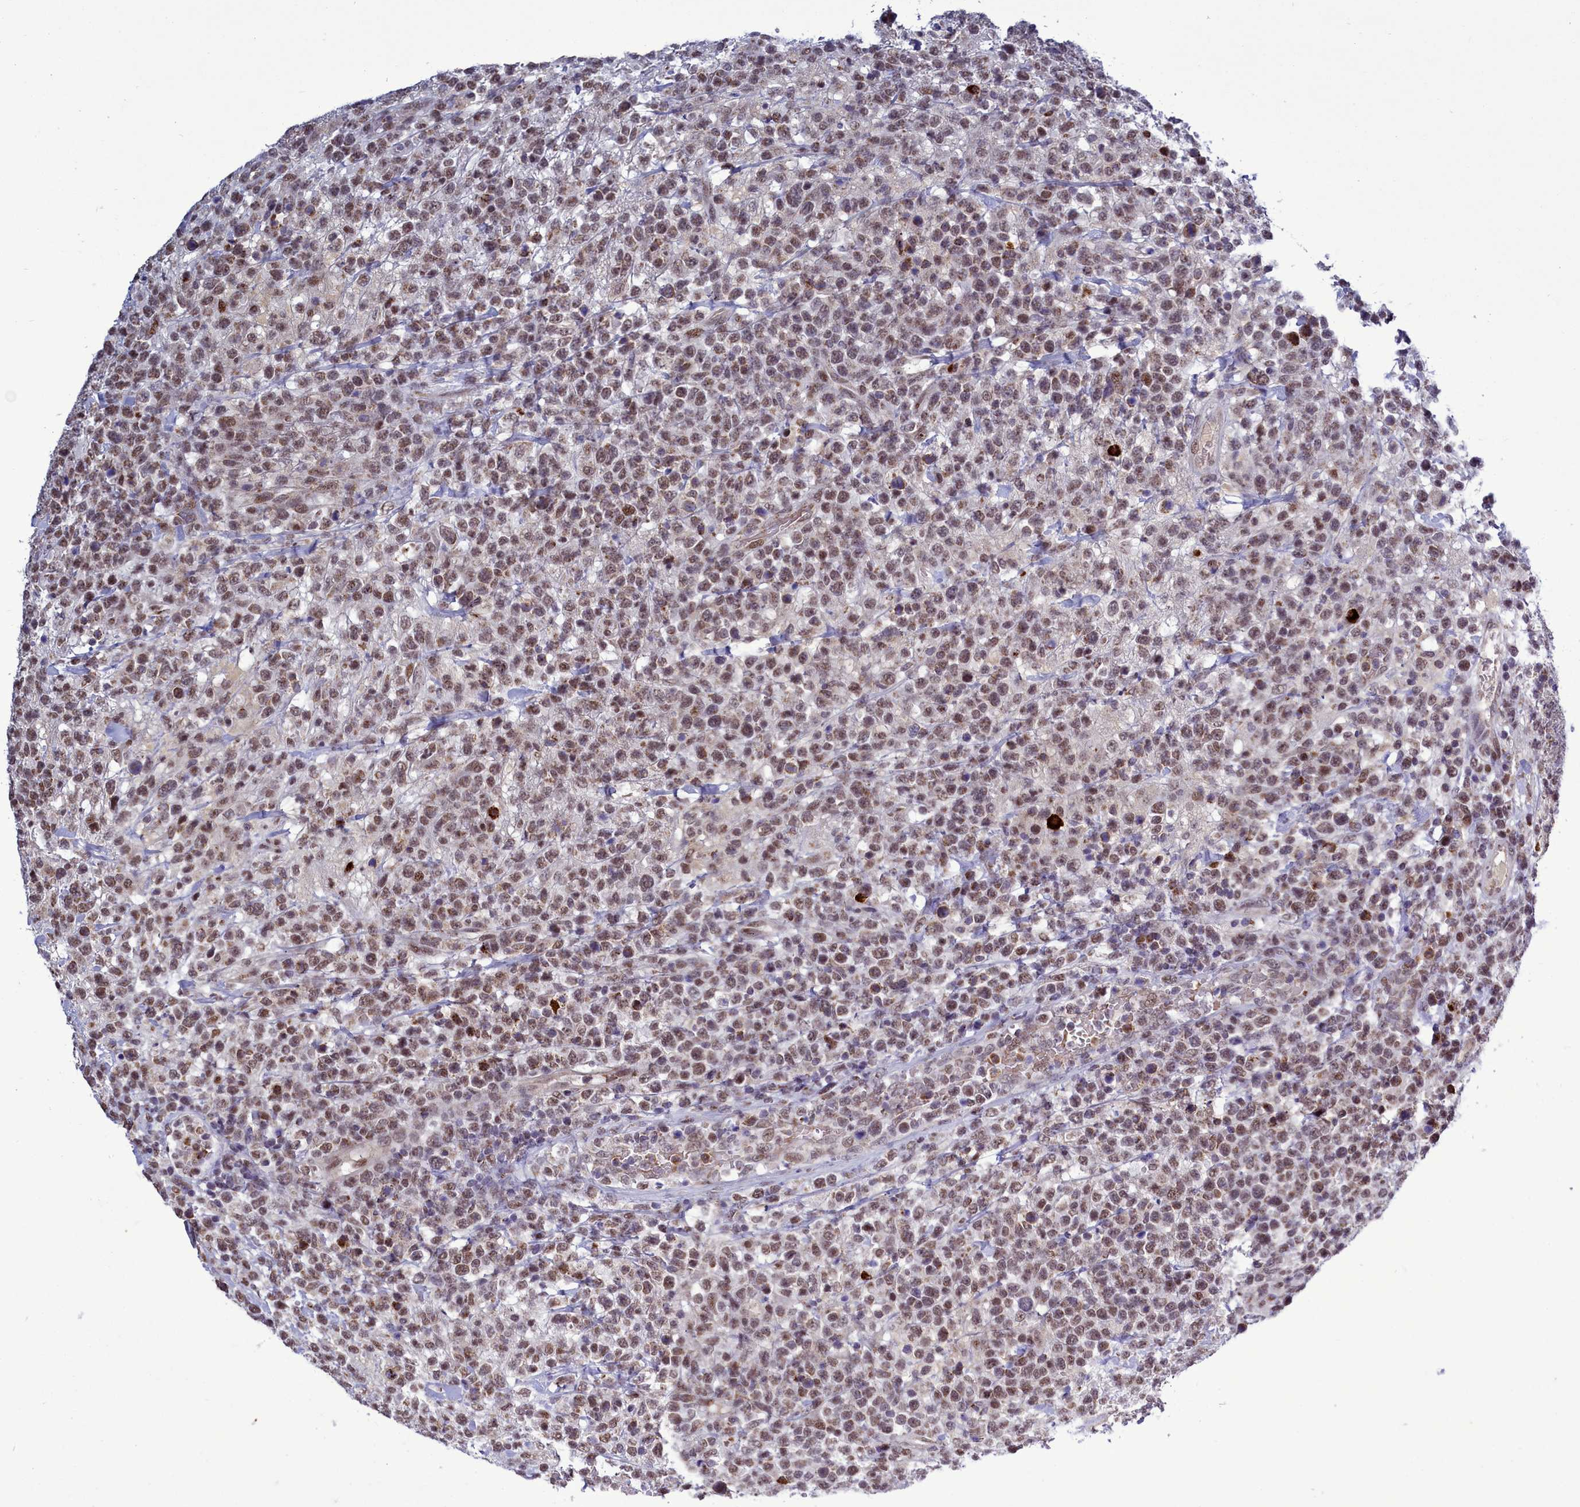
{"staining": {"intensity": "moderate", "quantity": ">75%", "location": "nuclear"}, "tissue": "lymphoma", "cell_type": "Tumor cells", "image_type": "cancer", "snomed": [{"axis": "morphology", "description": "Malignant lymphoma, non-Hodgkin's type, High grade"}, {"axis": "topography", "description": "Colon"}], "caption": "A medium amount of moderate nuclear expression is identified in about >75% of tumor cells in high-grade malignant lymphoma, non-Hodgkin's type tissue.", "gene": "POM121L2", "patient": {"sex": "female", "age": 53}}